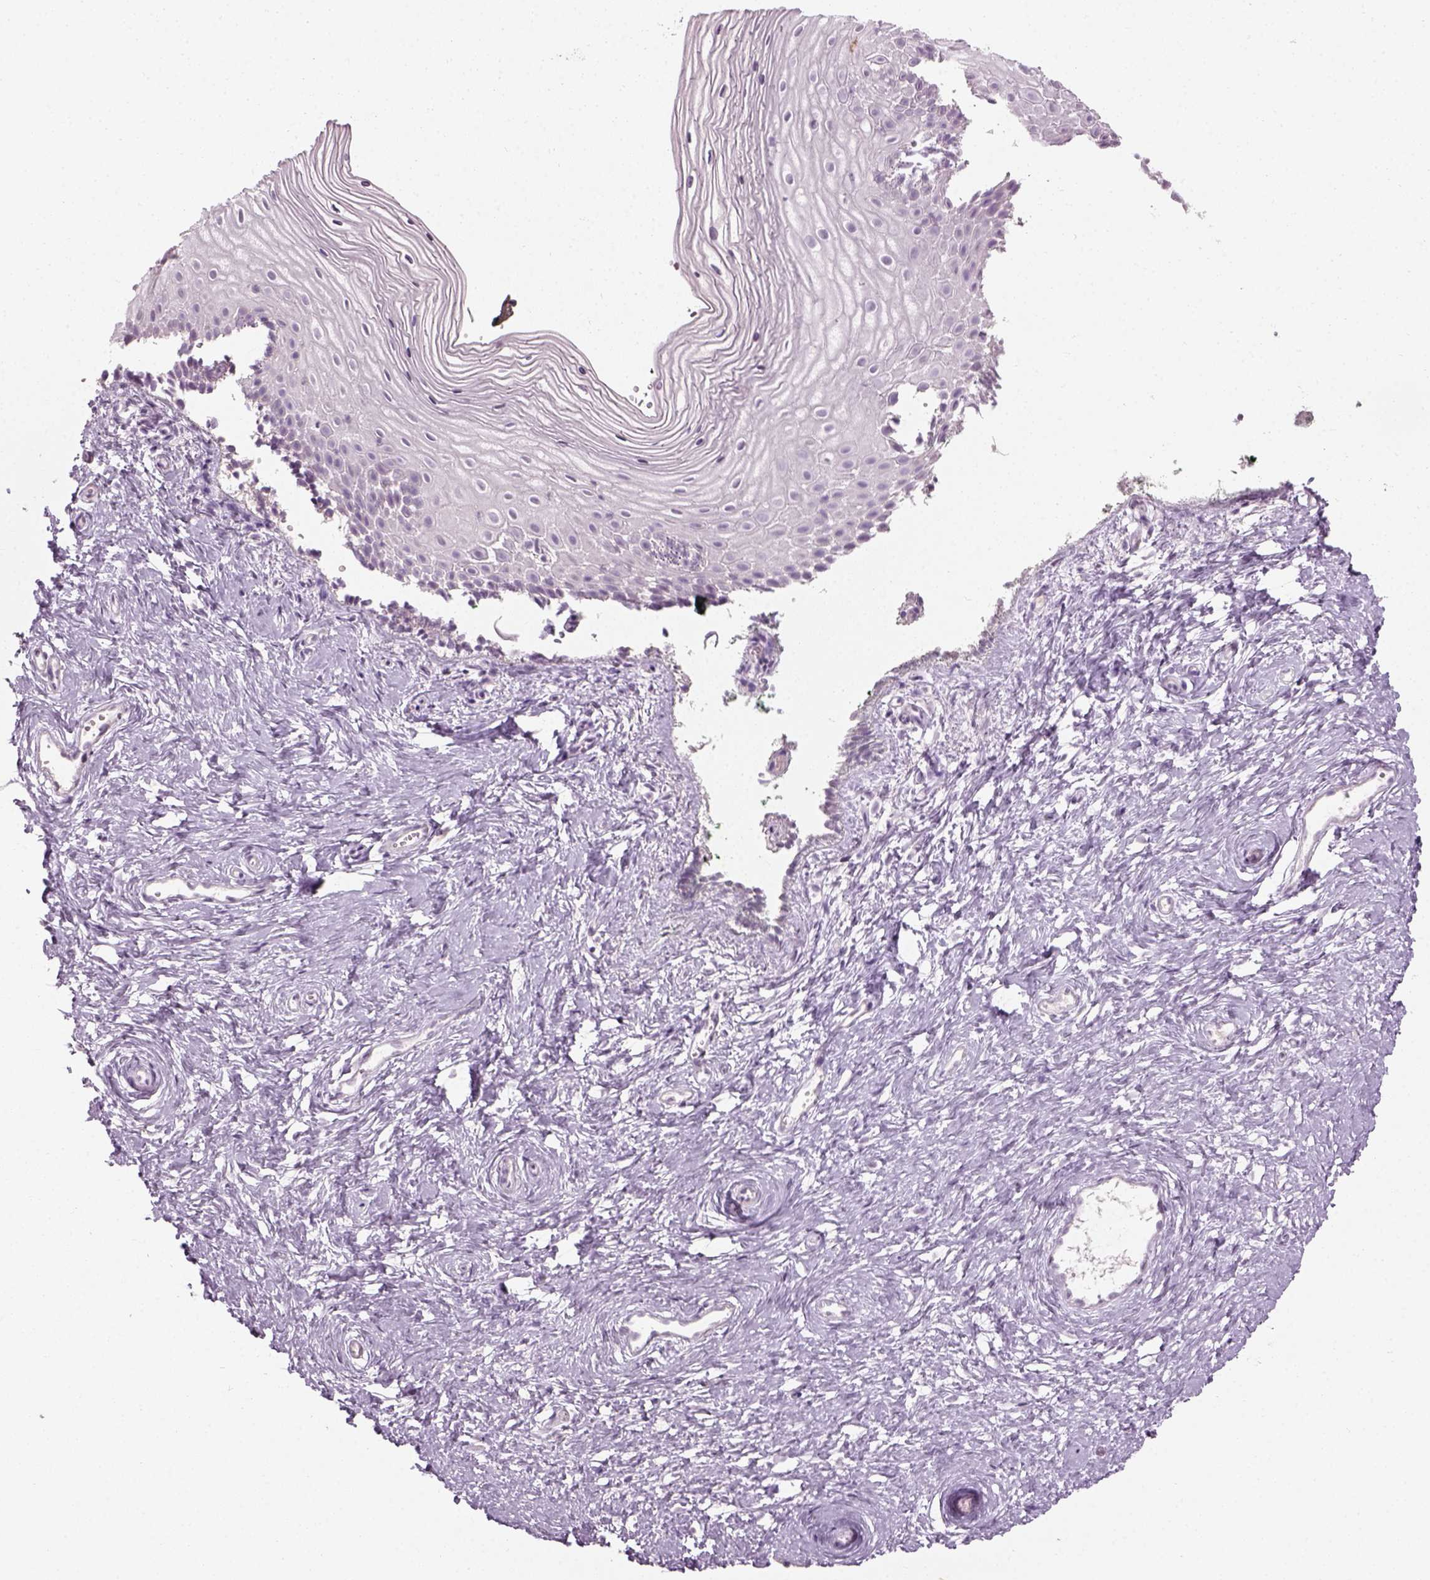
{"staining": {"intensity": "negative", "quantity": "none", "location": "none"}, "tissue": "vagina", "cell_type": "Squamous epithelial cells", "image_type": "normal", "snomed": [{"axis": "morphology", "description": "Normal tissue, NOS"}, {"axis": "topography", "description": "Vagina"}], "caption": "Photomicrograph shows no protein positivity in squamous epithelial cells of normal vagina.", "gene": "TH", "patient": {"sex": "female", "age": 38}}